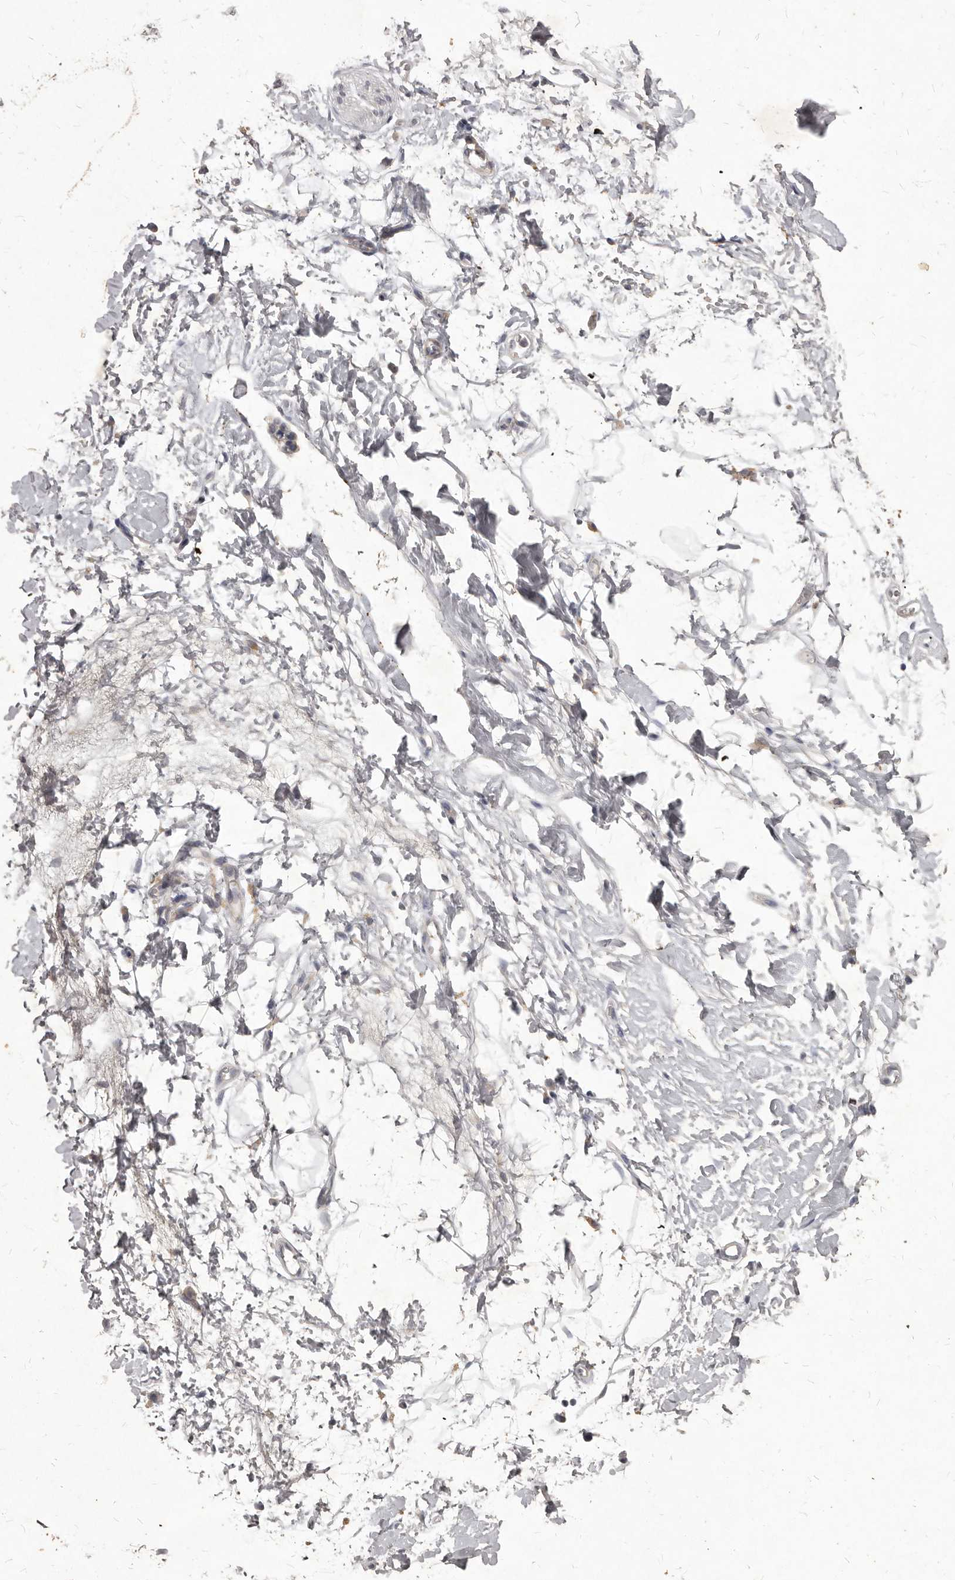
{"staining": {"intensity": "negative", "quantity": "none", "location": "none"}, "tissue": "adipose tissue", "cell_type": "Adipocytes", "image_type": "normal", "snomed": [{"axis": "morphology", "description": "Normal tissue, NOS"}, {"axis": "morphology", "description": "Adenocarcinoma, NOS"}, {"axis": "topography", "description": "Pancreas"}, {"axis": "topography", "description": "Peripheral nerve tissue"}], "caption": "Immunohistochemistry micrograph of normal human adipose tissue stained for a protein (brown), which displays no staining in adipocytes.", "gene": "GPRC5C", "patient": {"sex": "male", "age": 59}}